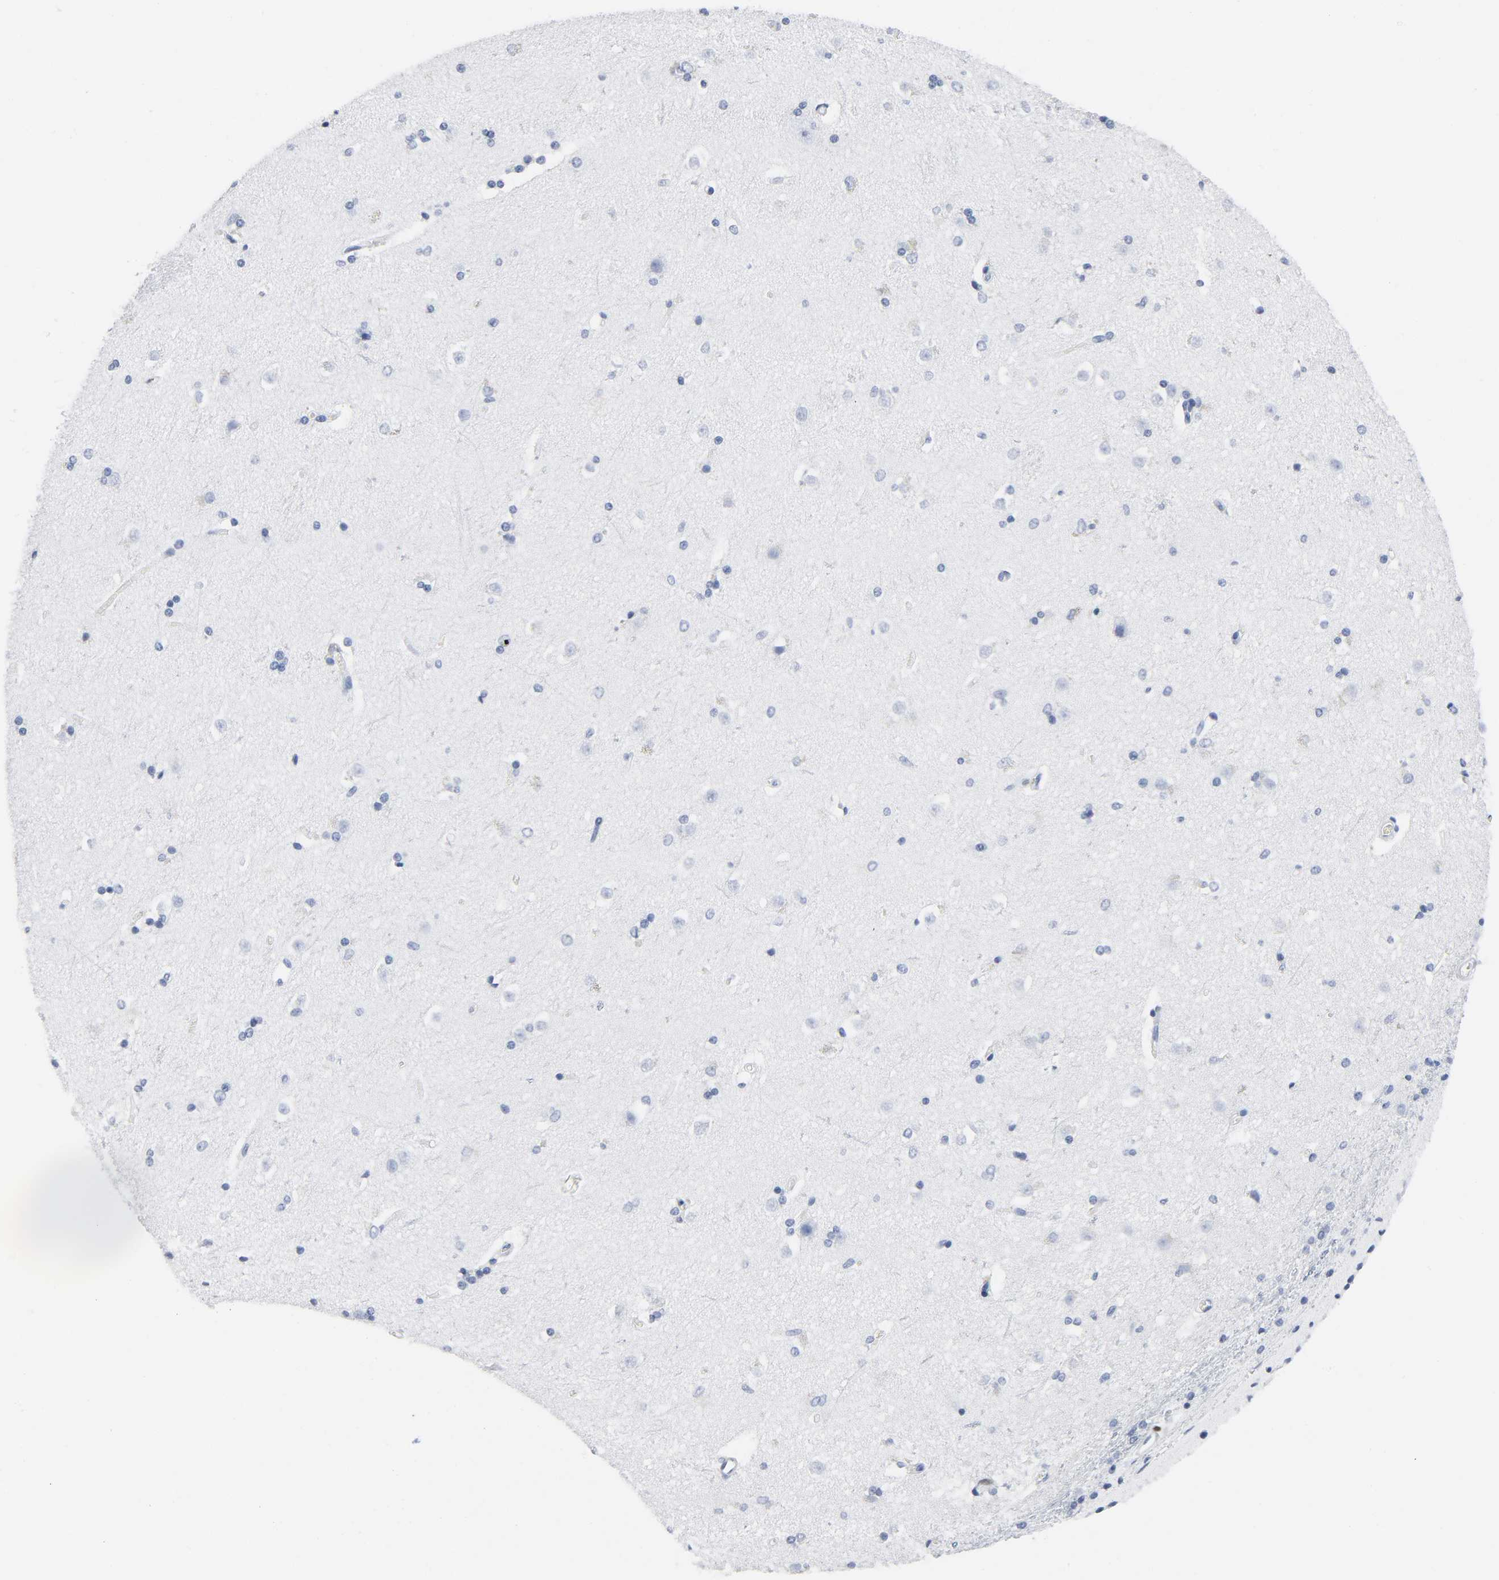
{"staining": {"intensity": "negative", "quantity": "none", "location": "none"}, "tissue": "caudate", "cell_type": "Glial cells", "image_type": "normal", "snomed": [{"axis": "morphology", "description": "Normal tissue, NOS"}, {"axis": "topography", "description": "Lateral ventricle wall"}], "caption": "High power microscopy photomicrograph of an IHC photomicrograph of normal caudate, revealing no significant positivity in glial cells. Nuclei are stained in blue.", "gene": "DOK2", "patient": {"sex": "female", "age": 19}}